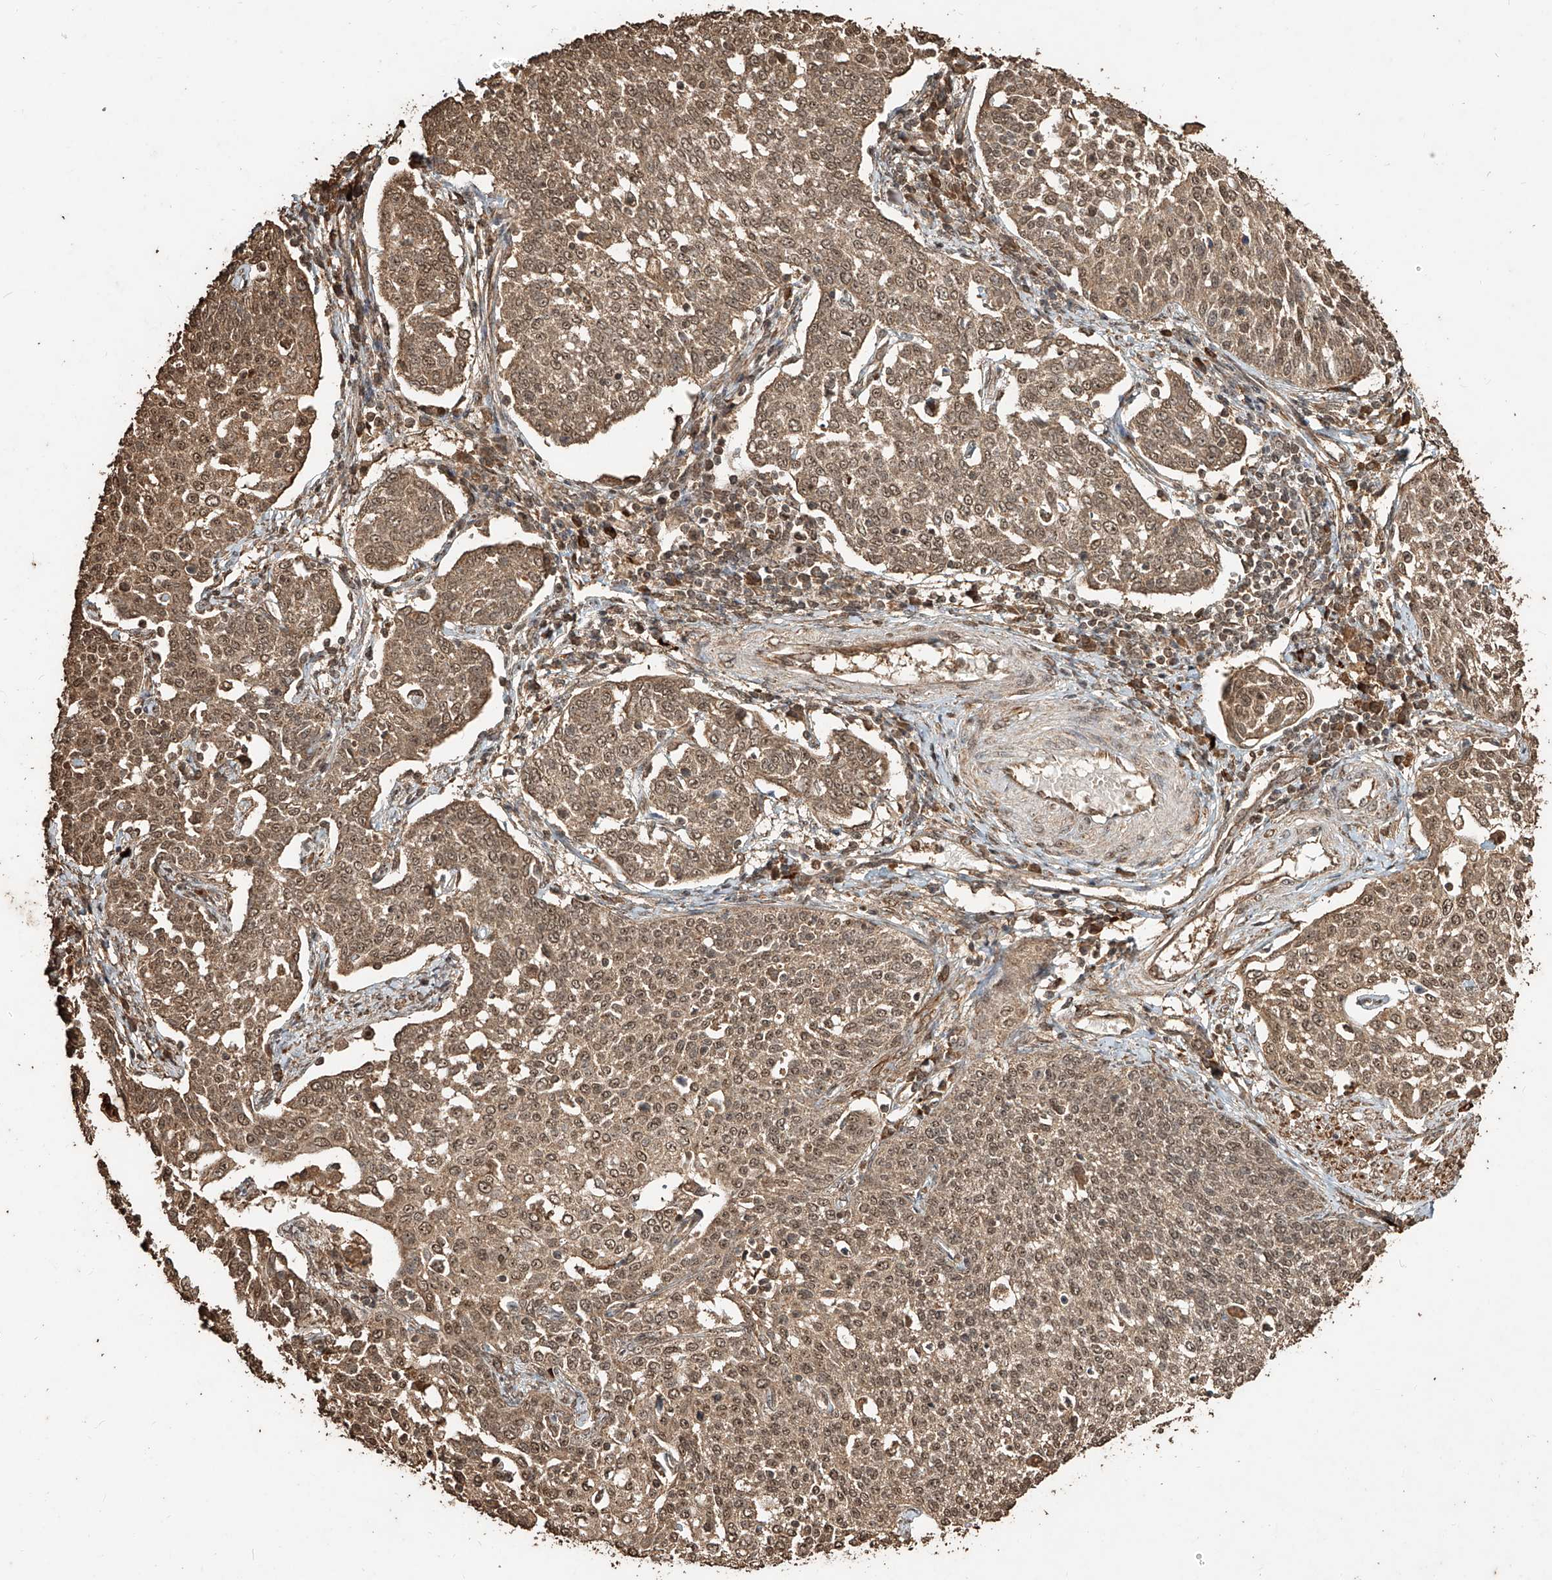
{"staining": {"intensity": "moderate", "quantity": ">75%", "location": "cytoplasmic/membranous,nuclear"}, "tissue": "cervical cancer", "cell_type": "Tumor cells", "image_type": "cancer", "snomed": [{"axis": "morphology", "description": "Squamous cell carcinoma, NOS"}, {"axis": "topography", "description": "Cervix"}], "caption": "Cervical cancer (squamous cell carcinoma) stained with DAB immunohistochemistry (IHC) exhibits medium levels of moderate cytoplasmic/membranous and nuclear staining in approximately >75% of tumor cells.", "gene": "ZNF660", "patient": {"sex": "female", "age": 34}}